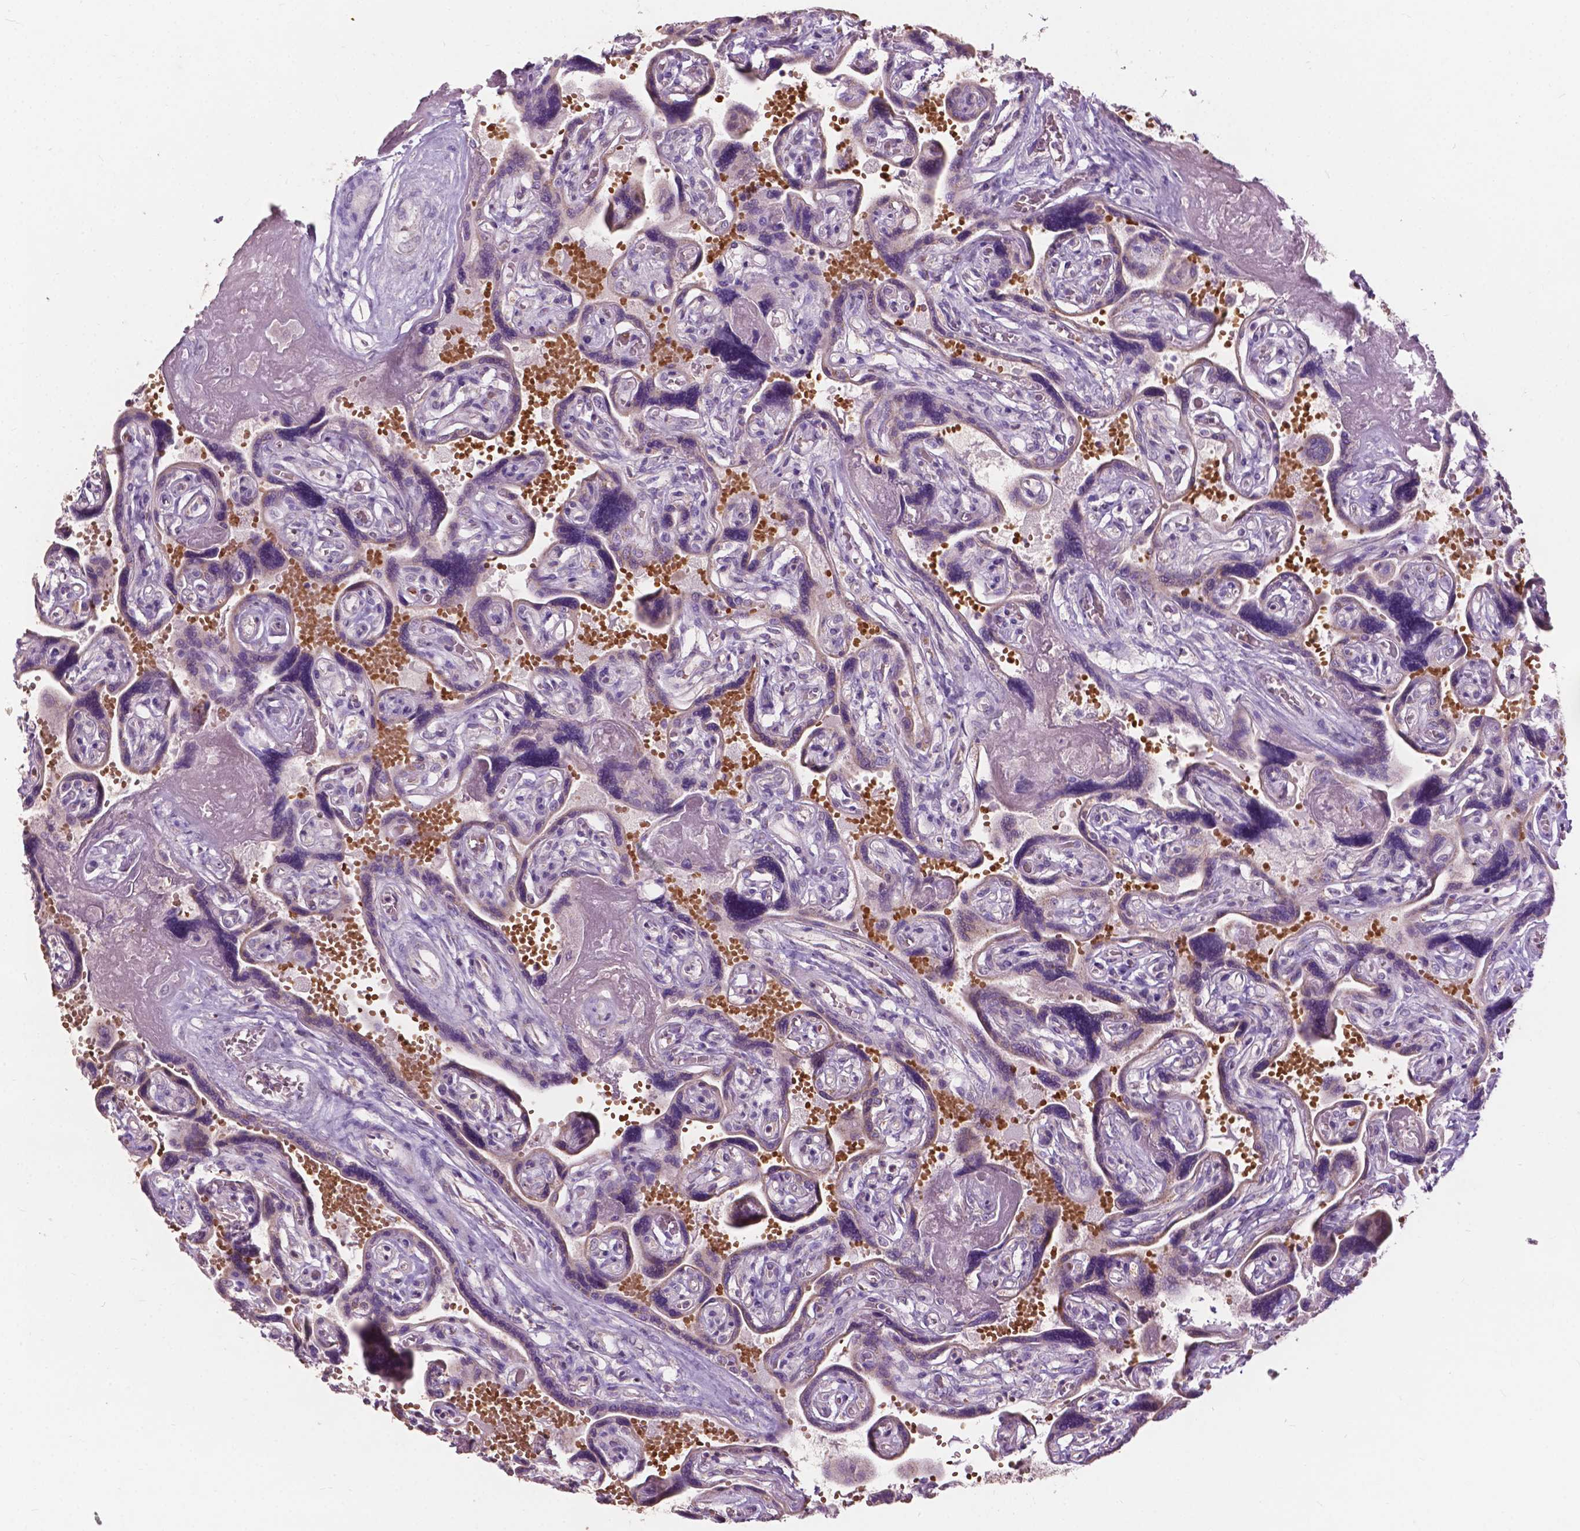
{"staining": {"intensity": "negative", "quantity": "none", "location": "none"}, "tissue": "placenta", "cell_type": "Decidual cells", "image_type": "normal", "snomed": [{"axis": "morphology", "description": "Normal tissue, NOS"}, {"axis": "topography", "description": "Placenta"}], "caption": "The micrograph exhibits no significant staining in decidual cells of placenta.", "gene": "NDUFS1", "patient": {"sex": "female", "age": 32}}